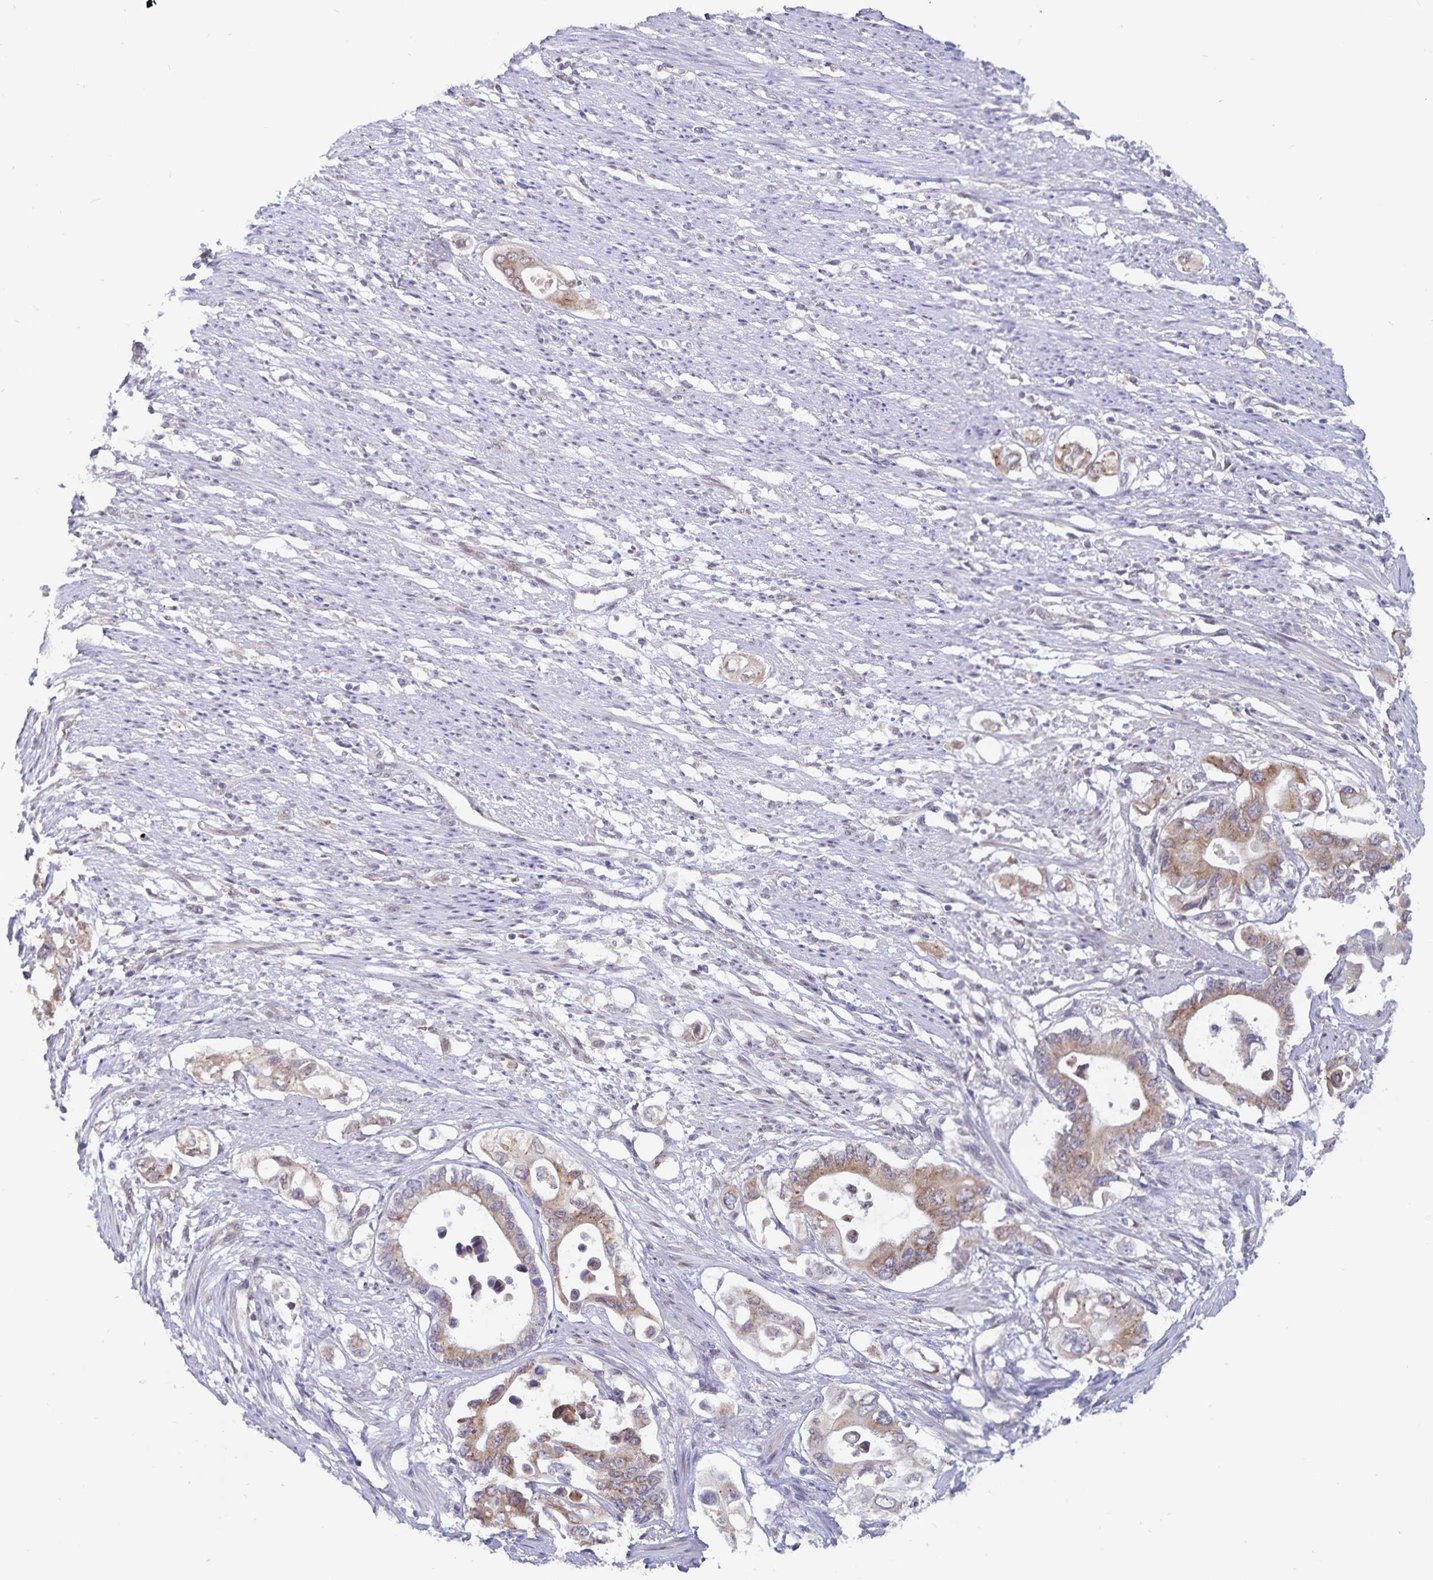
{"staining": {"intensity": "weak", "quantity": "25%-75%", "location": "cytoplasmic/membranous"}, "tissue": "pancreatic cancer", "cell_type": "Tumor cells", "image_type": "cancer", "snomed": [{"axis": "morphology", "description": "Adenocarcinoma, NOS"}, {"axis": "topography", "description": "Pancreas"}], "caption": "Immunohistochemical staining of human pancreatic cancer exhibits weak cytoplasmic/membranous protein staining in approximately 25%-75% of tumor cells.", "gene": "ATP2A2", "patient": {"sex": "female", "age": 63}}